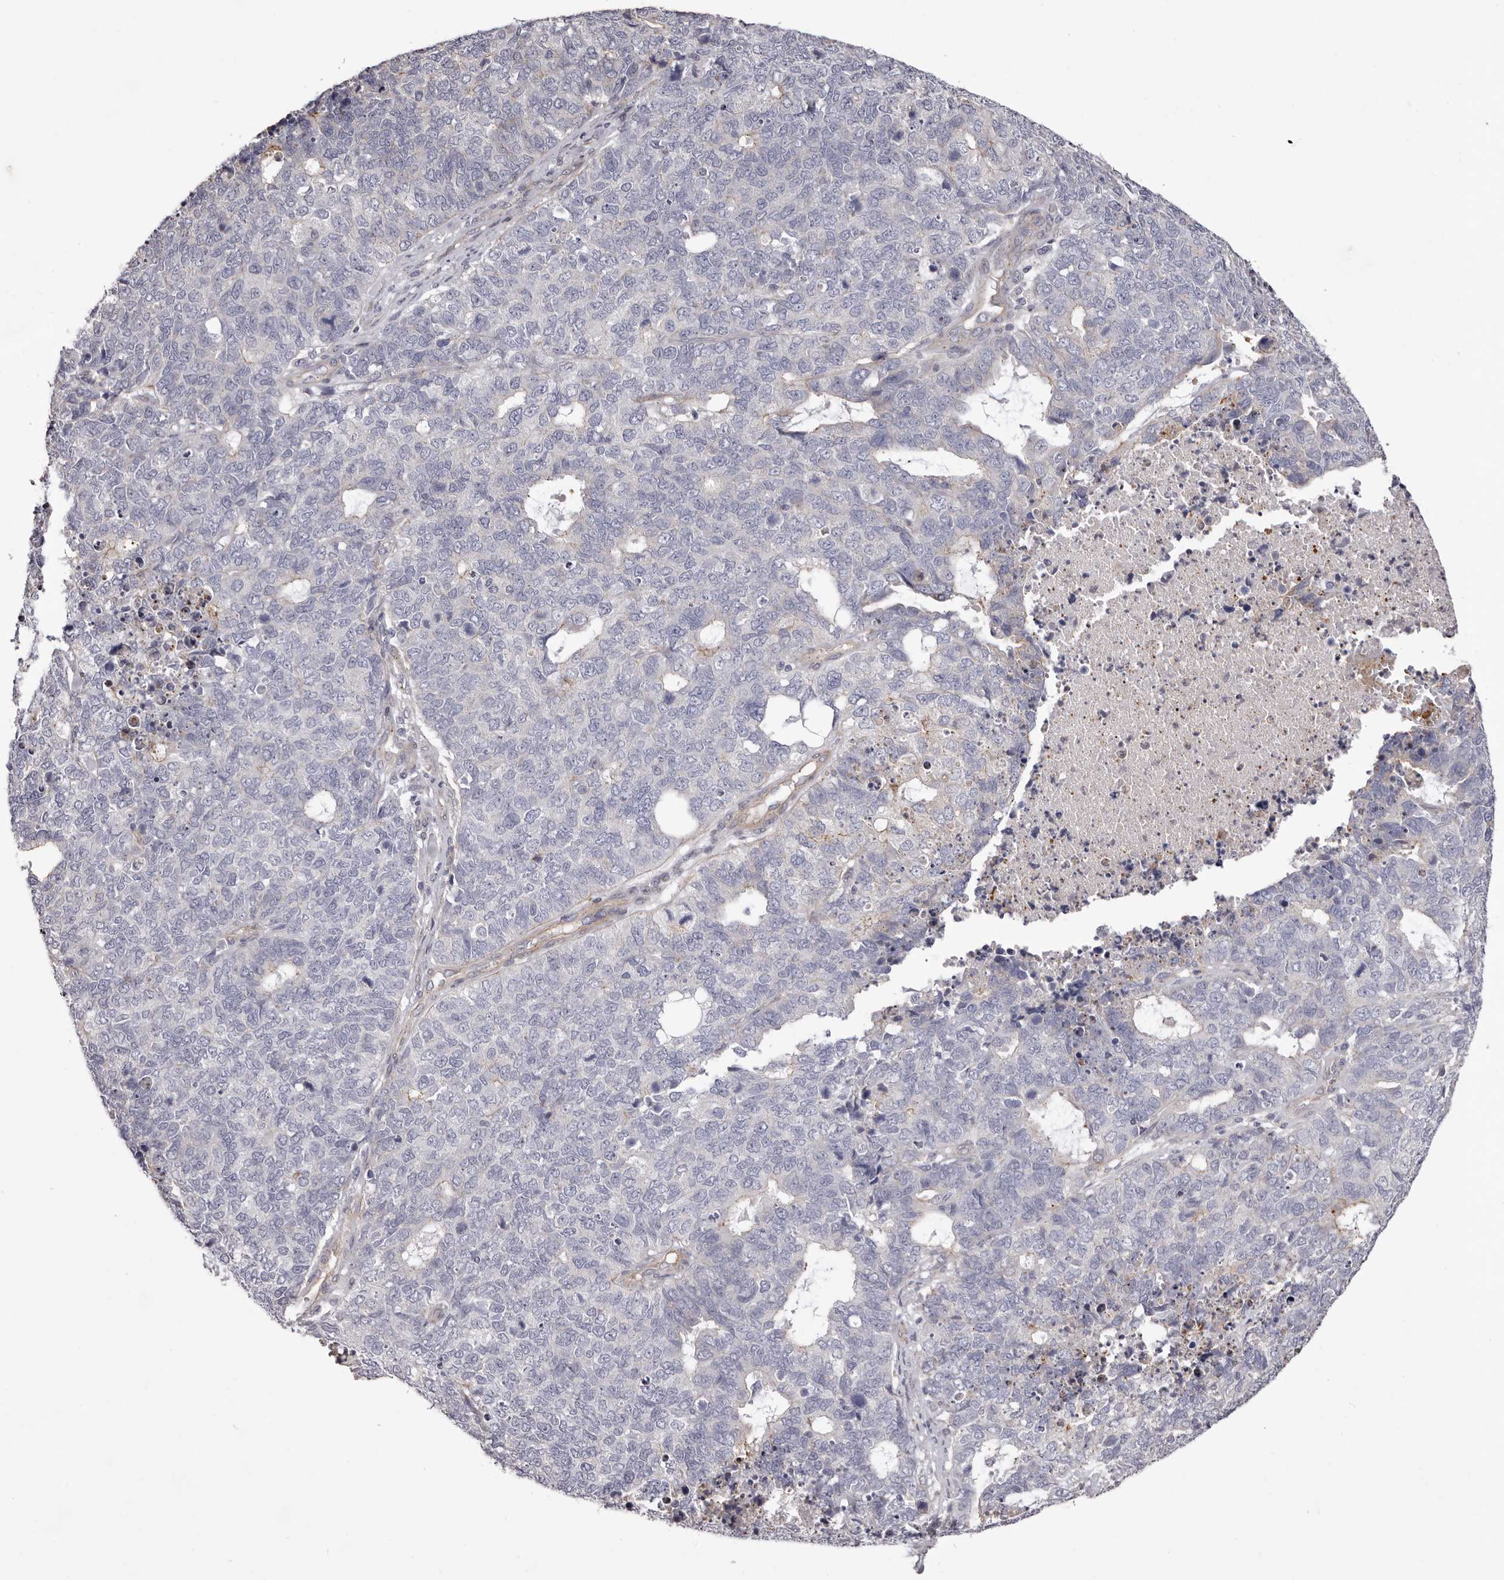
{"staining": {"intensity": "moderate", "quantity": "<25%", "location": "cytoplasmic/membranous"}, "tissue": "cervical cancer", "cell_type": "Tumor cells", "image_type": "cancer", "snomed": [{"axis": "morphology", "description": "Squamous cell carcinoma, NOS"}, {"axis": "topography", "description": "Cervix"}], "caption": "Protein expression by immunohistochemistry (IHC) shows moderate cytoplasmic/membranous staining in about <25% of tumor cells in cervical cancer (squamous cell carcinoma).", "gene": "PEG10", "patient": {"sex": "female", "age": 63}}